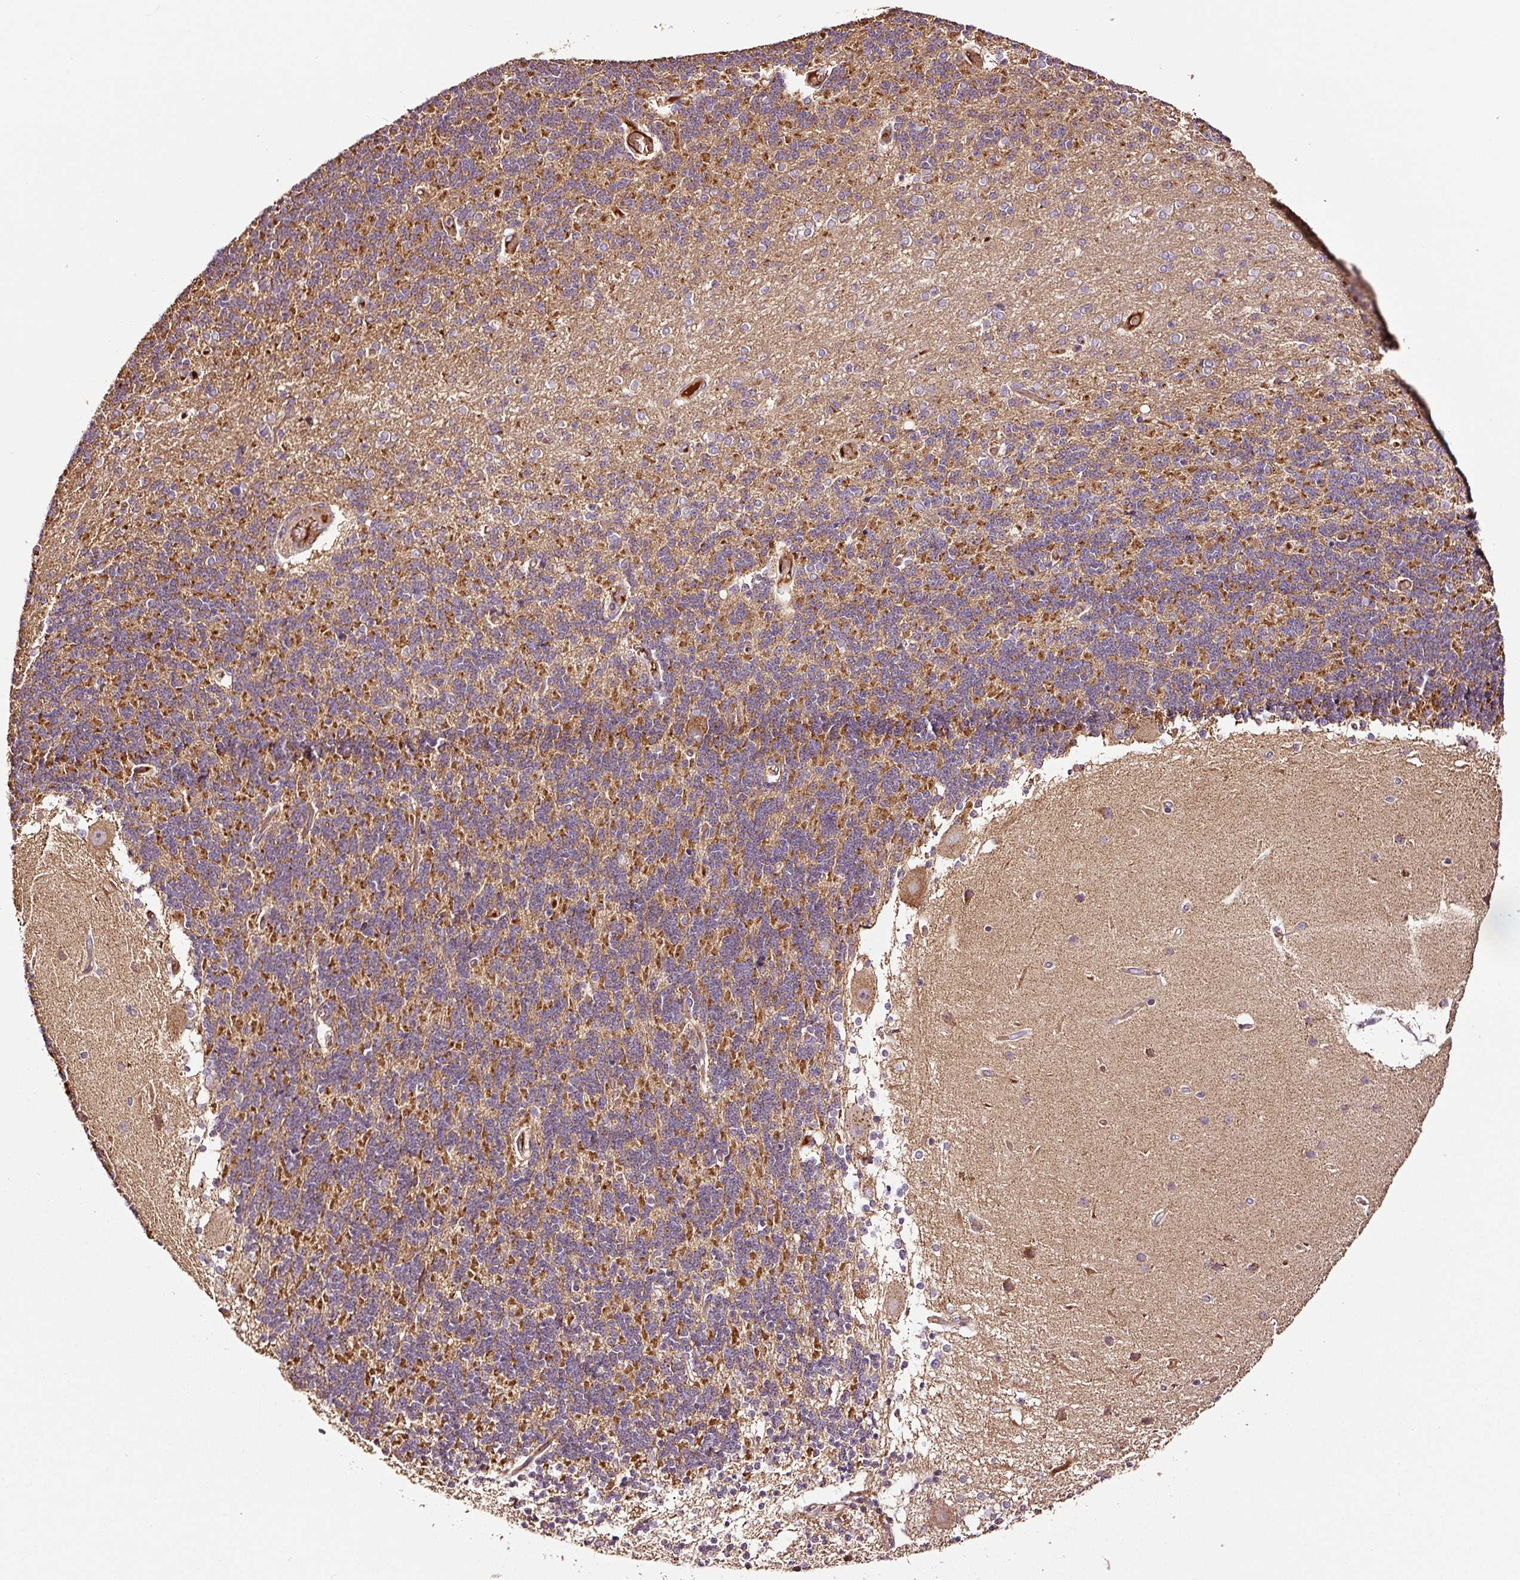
{"staining": {"intensity": "moderate", "quantity": "25%-75%", "location": "cytoplasmic/membranous"}, "tissue": "cerebellum", "cell_type": "Cells in granular layer", "image_type": "normal", "snomed": [{"axis": "morphology", "description": "Normal tissue, NOS"}, {"axis": "topography", "description": "Cerebellum"}], "caption": "Immunohistochemistry (IHC) micrograph of normal cerebellum: human cerebellum stained using immunohistochemistry shows medium levels of moderate protein expression localized specifically in the cytoplasmic/membranous of cells in granular layer, appearing as a cytoplasmic/membranous brown color.", "gene": "PGLYRP2", "patient": {"sex": "female", "age": 54}}